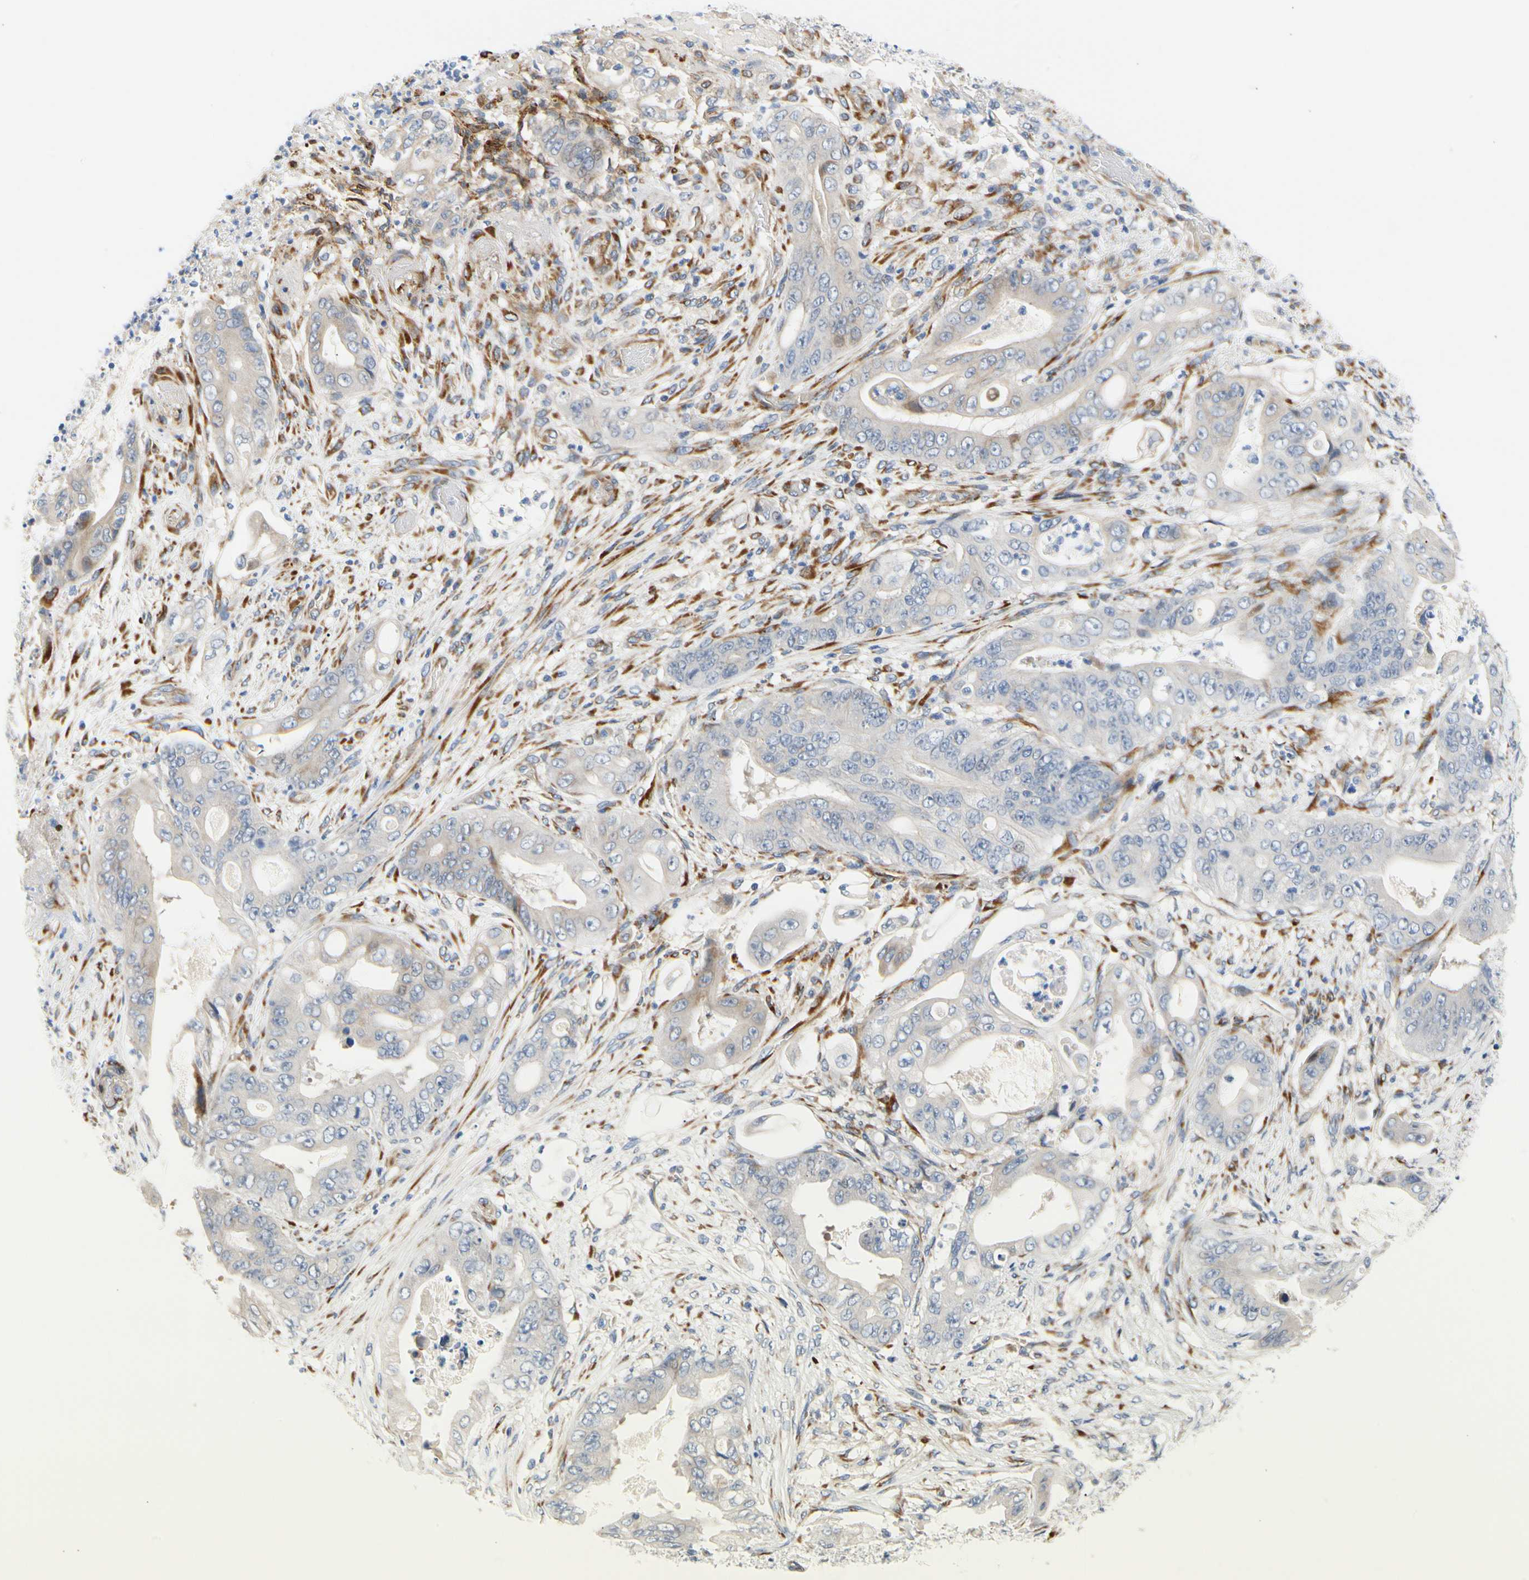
{"staining": {"intensity": "negative", "quantity": "none", "location": "none"}, "tissue": "stomach cancer", "cell_type": "Tumor cells", "image_type": "cancer", "snomed": [{"axis": "morphology", "description": "Adenocarcinoma, NOS"}, {"axis": "topography", "description": "Stomach"}], "caption": "Immunohistochemistry (IHC) of human stomach cancer (adenocarcinoma) demonstrates no expression in tumor cells. Brightfield microscopy of immunohistochemistry stained with DAB (brown) and hematoxylin (blue), captured at high magnification.", "gene": "ZNF236", "patient": {"sex": "female", "age": 73}}